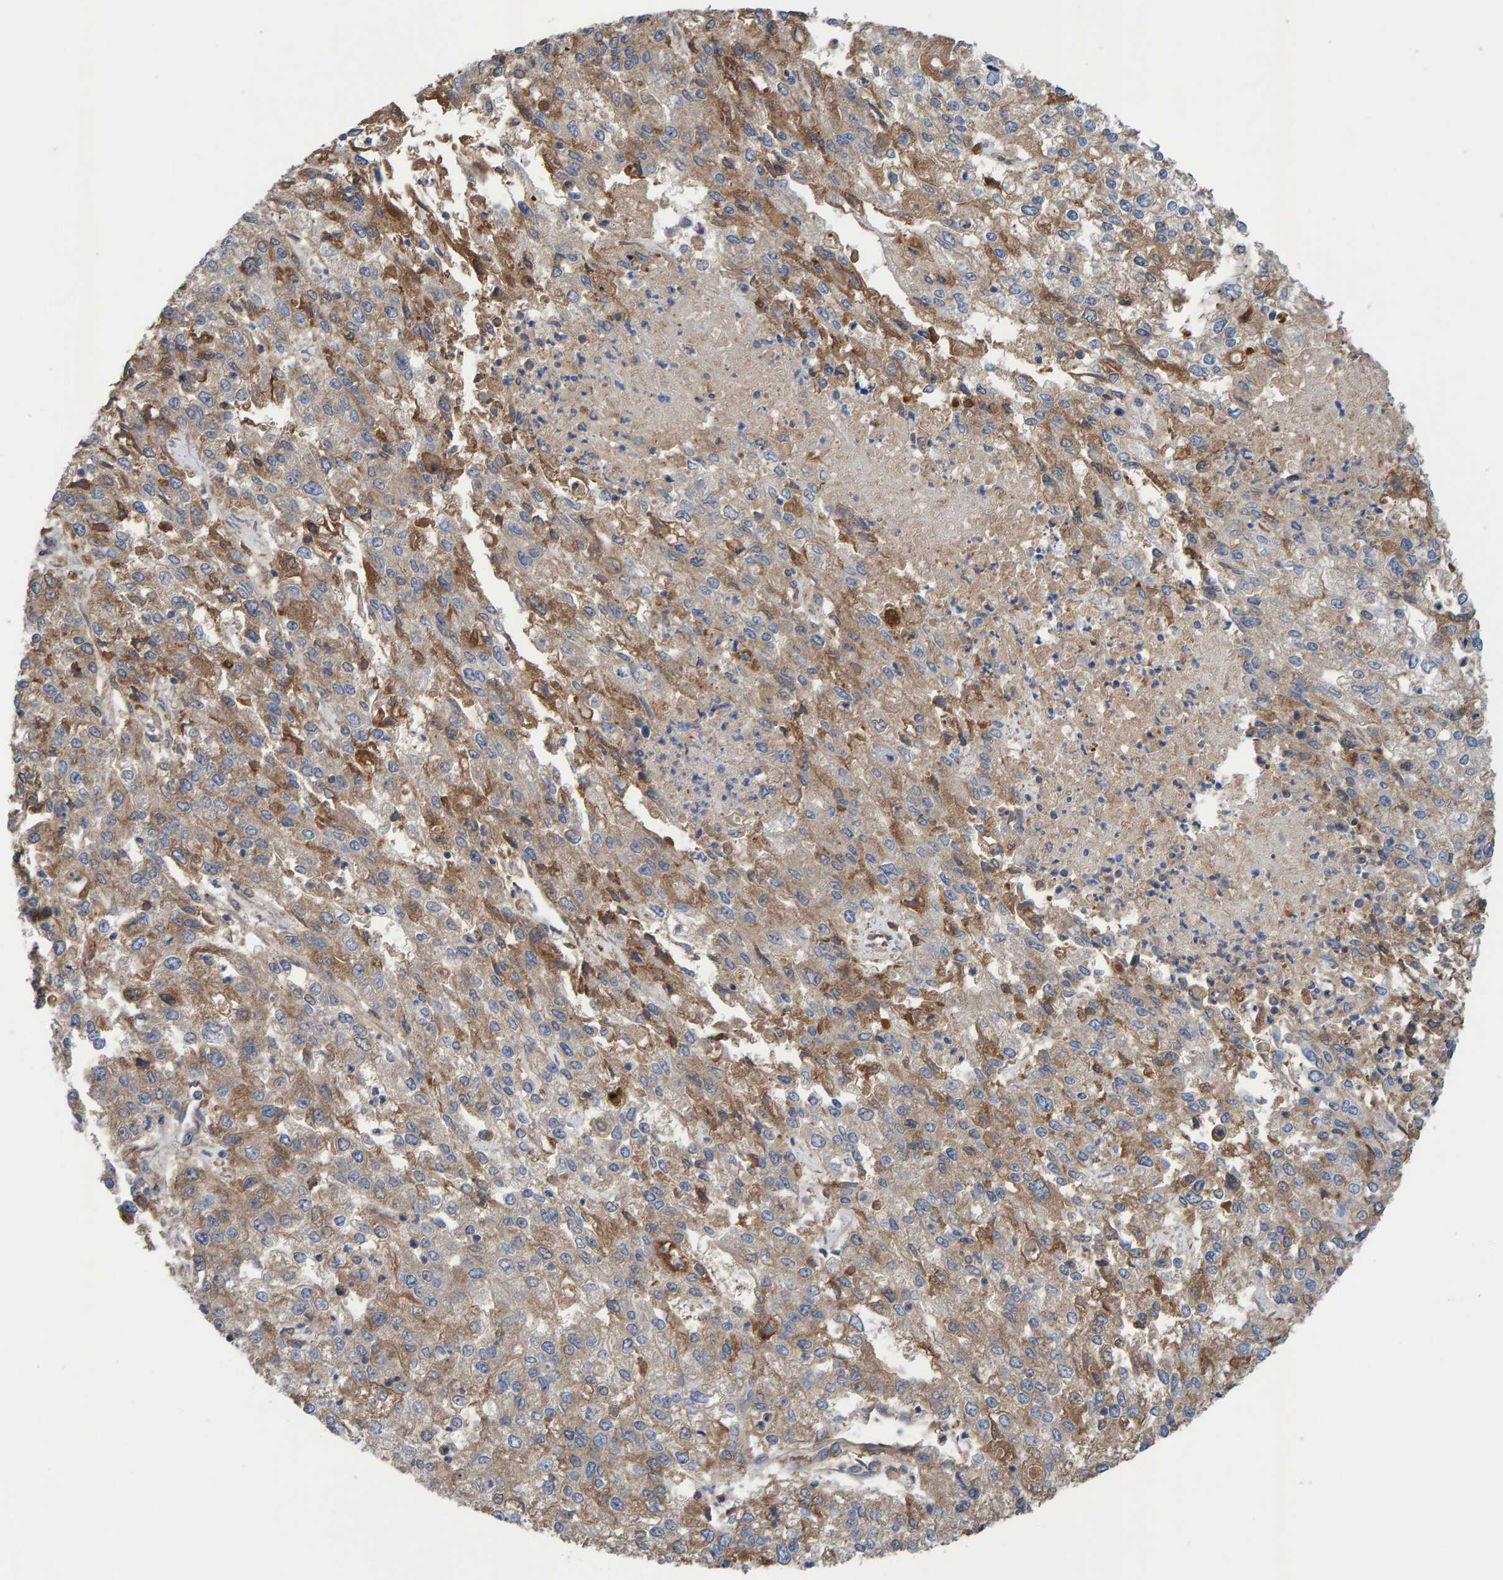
{"staining": {"intensity": "moderate", "quantity": "25%-75%", "location": "cytoplasmic/membranous"}, "tissue": "endometrial cancer", "cell_type": "Tumor cells", "image_type": "cancer", "snomed": [{"axis": "morphology", "description": "Adenocarcinoma, NOS"}, {"axis": "topography", "description": "Endometrium"}], "caption": "IHC of human adenocarcinoma (endometrial) displays medium levels of moderate cytoplasmic/membranous staining in about 25%-75% of tumor cells.", "gene": "LRSAM1", "patient": {"sex": "female", "age": 49}}